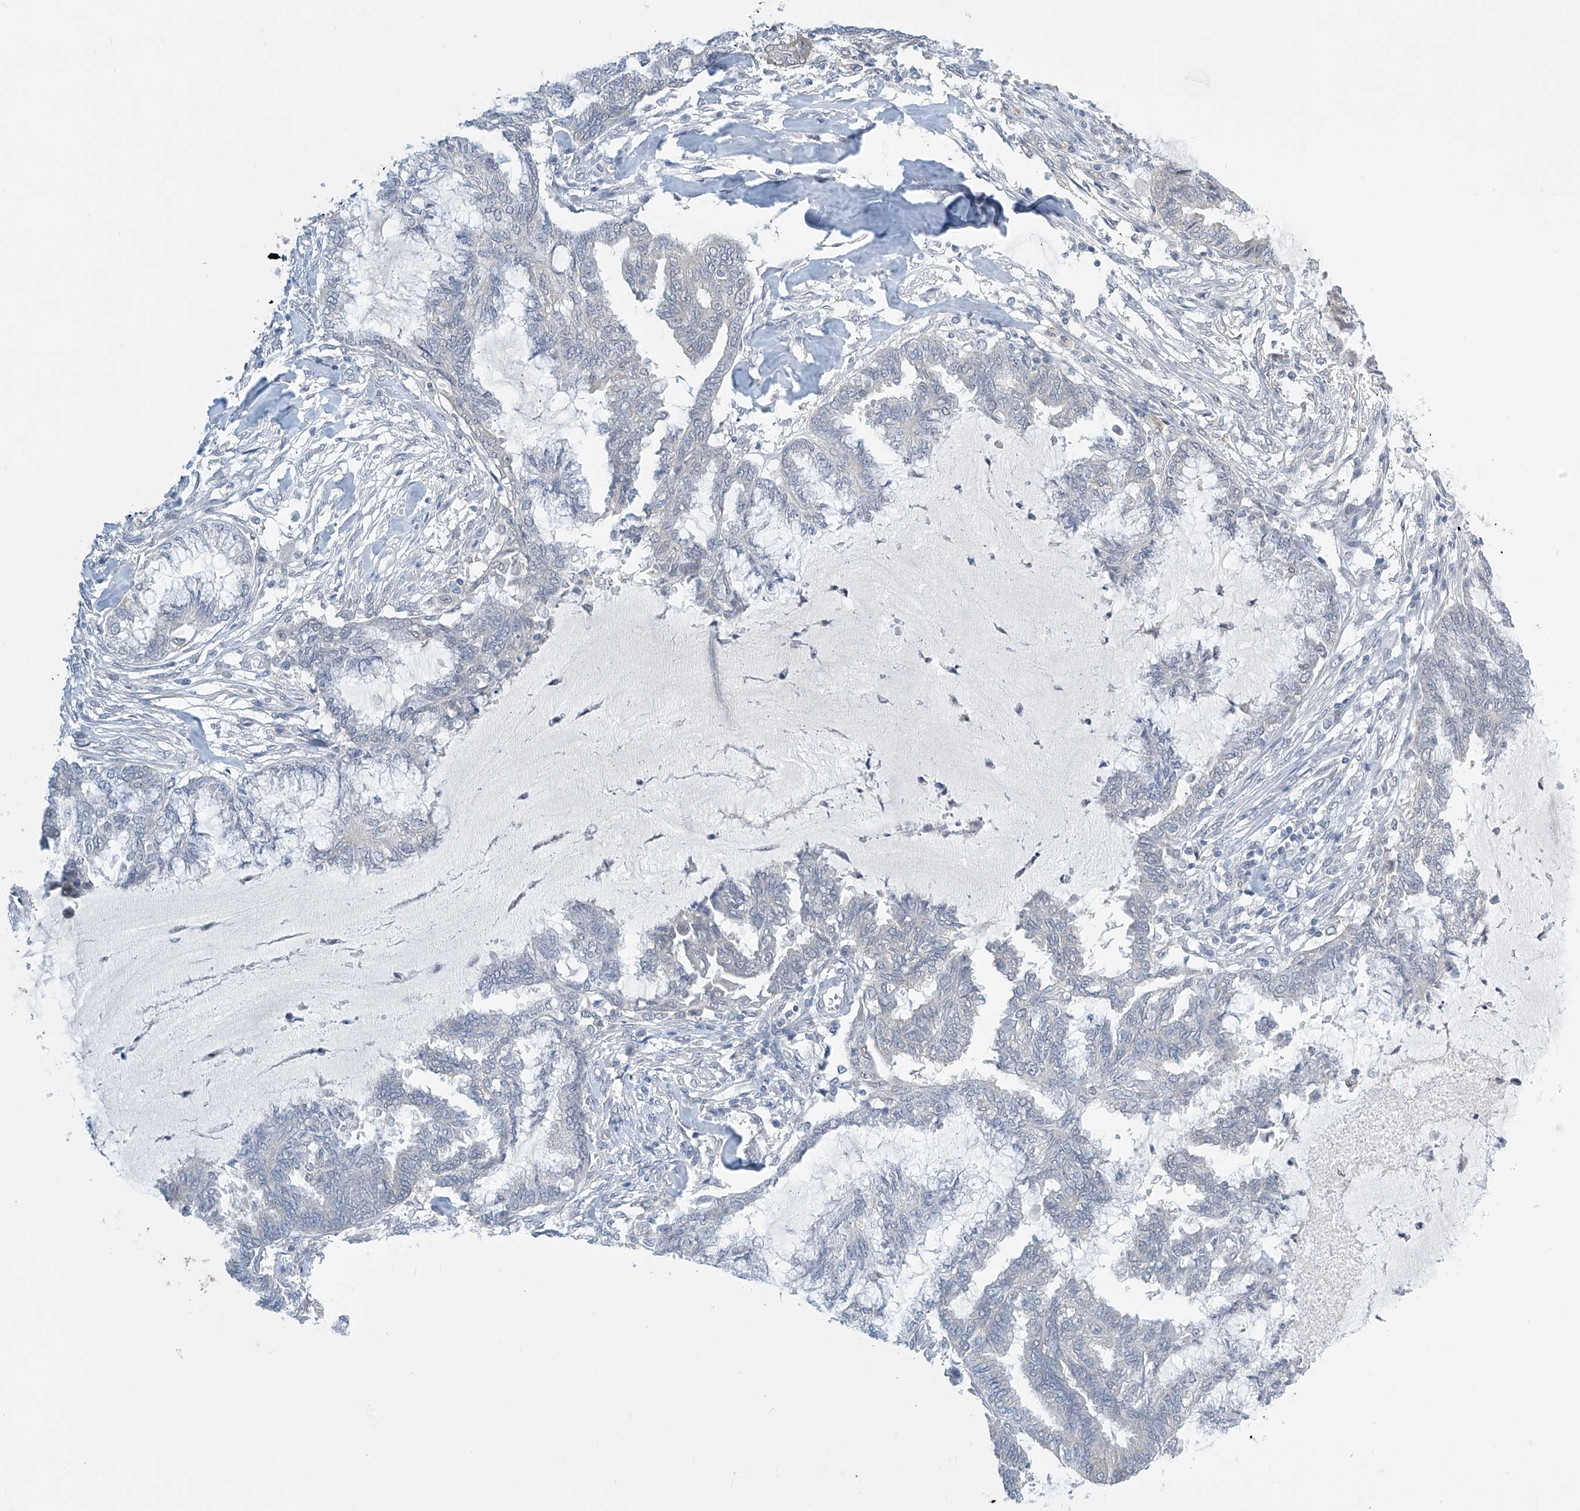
{"staining": {"intensity": "negative", "quantity": "none", "location": "none"}, "tissue": "endometrial cancer", "cell_type": "Tumor cells", "image_type": "cancer", "snomed": [{"axis": "morphology", "description": "Adenocarcinoma, NOS"}, {"axis": "topography", "description": "Endometrium"}], "caption": "Protein analysis of endometrial cancer (adenocarcinoma) demonstrates no significant expression in tumor cells.", "gene": "APLF", "patient": {"sex": "female", "age": 86}}